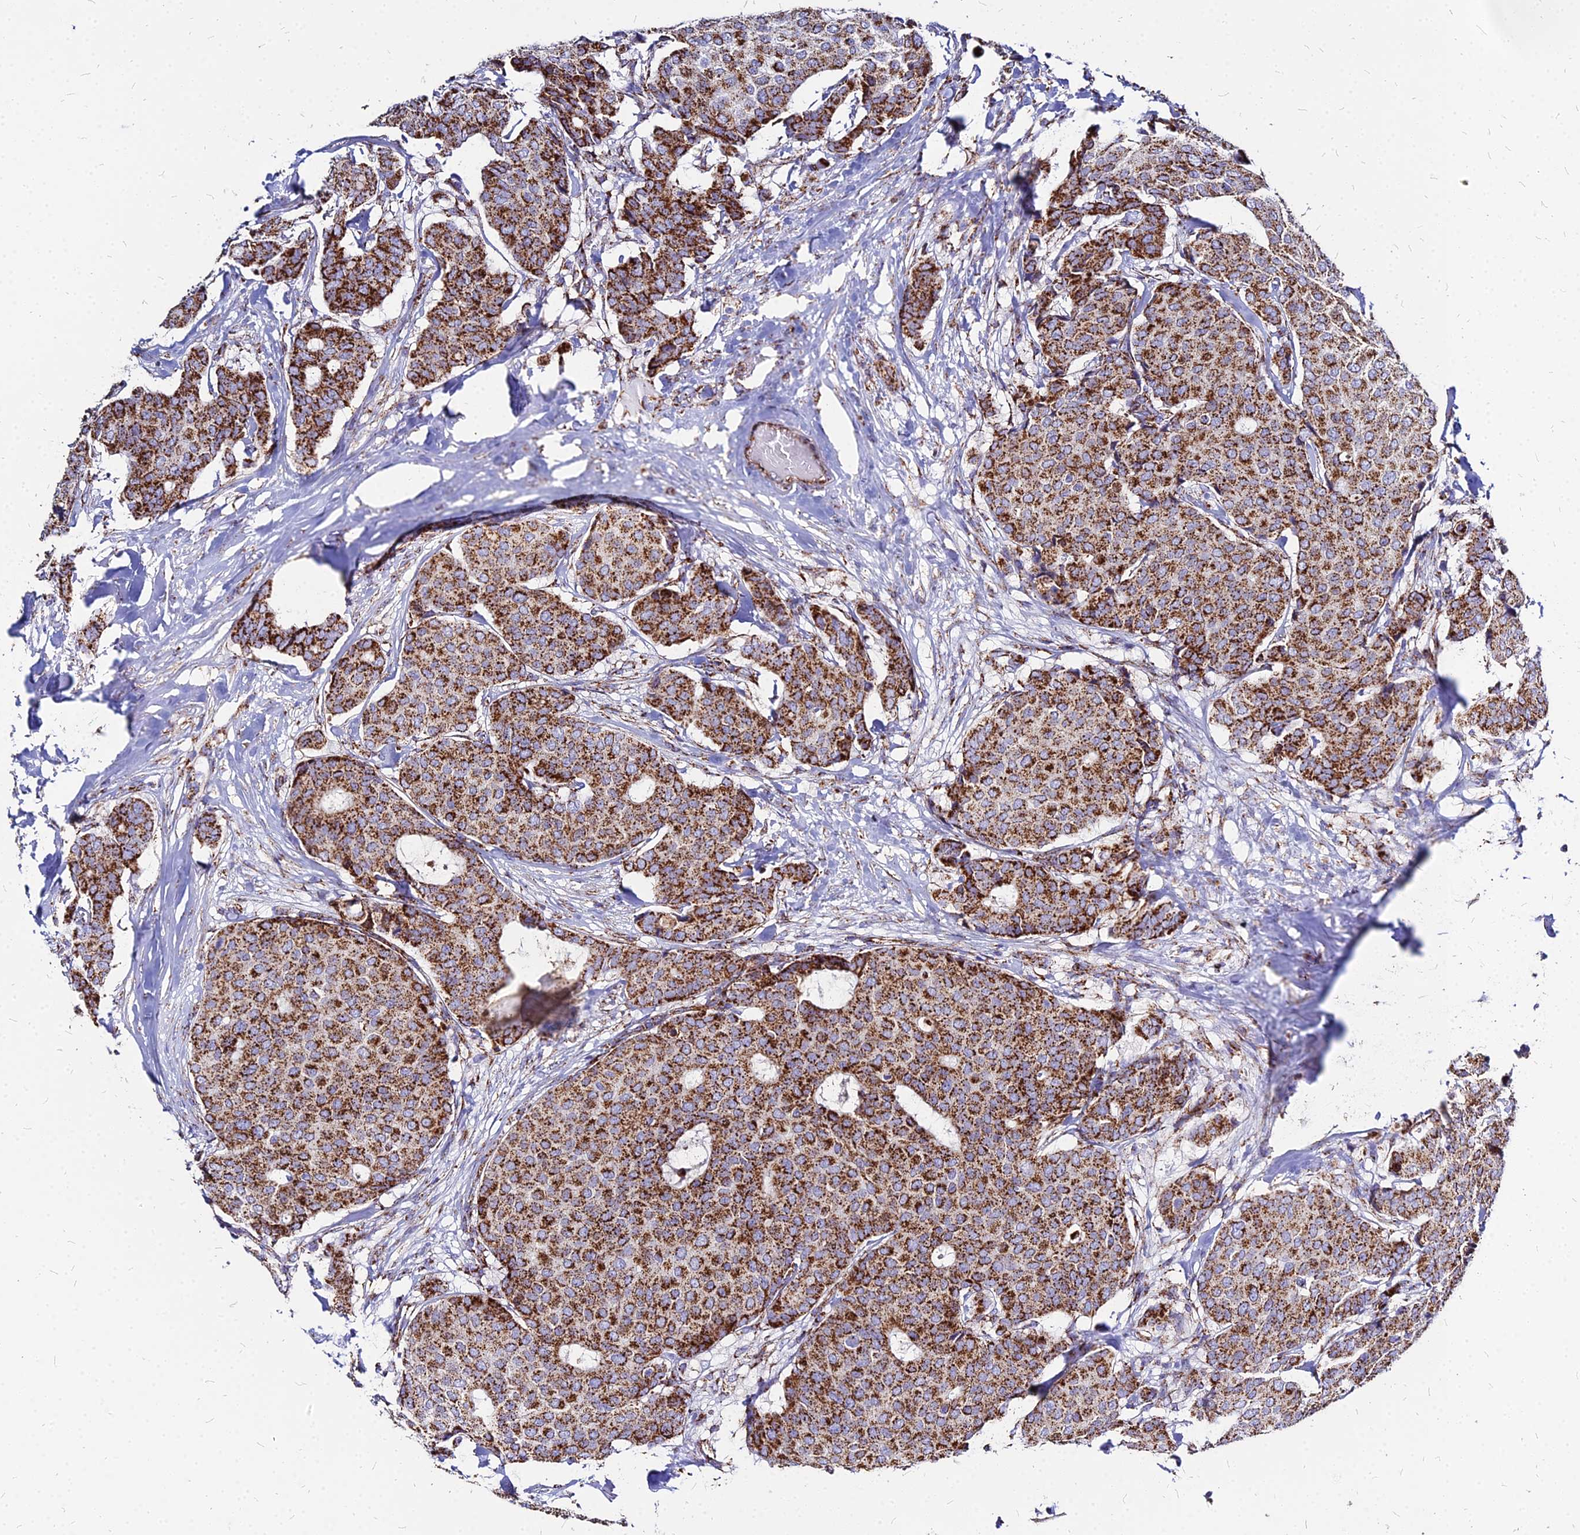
{"staining": {"intensity": "strong", "quantity": ">75%", "location": "cytoplasmic/membranous"}, "tissue": "breast cancer", "cell_type": "Tumor cells", "image_type": "cancer", "snomed": [{"axis": "morphology", "description": "Duct carcinoma"}, {"axis": "topography", "description": "Breast"}], "caption": "The immunohistochemical stain labels strong cytoplasmic/membranous staining in tumor cells of breast cancer tissue.", "gene": "DLD", "patient": {"sex": "female", "age": 75}}